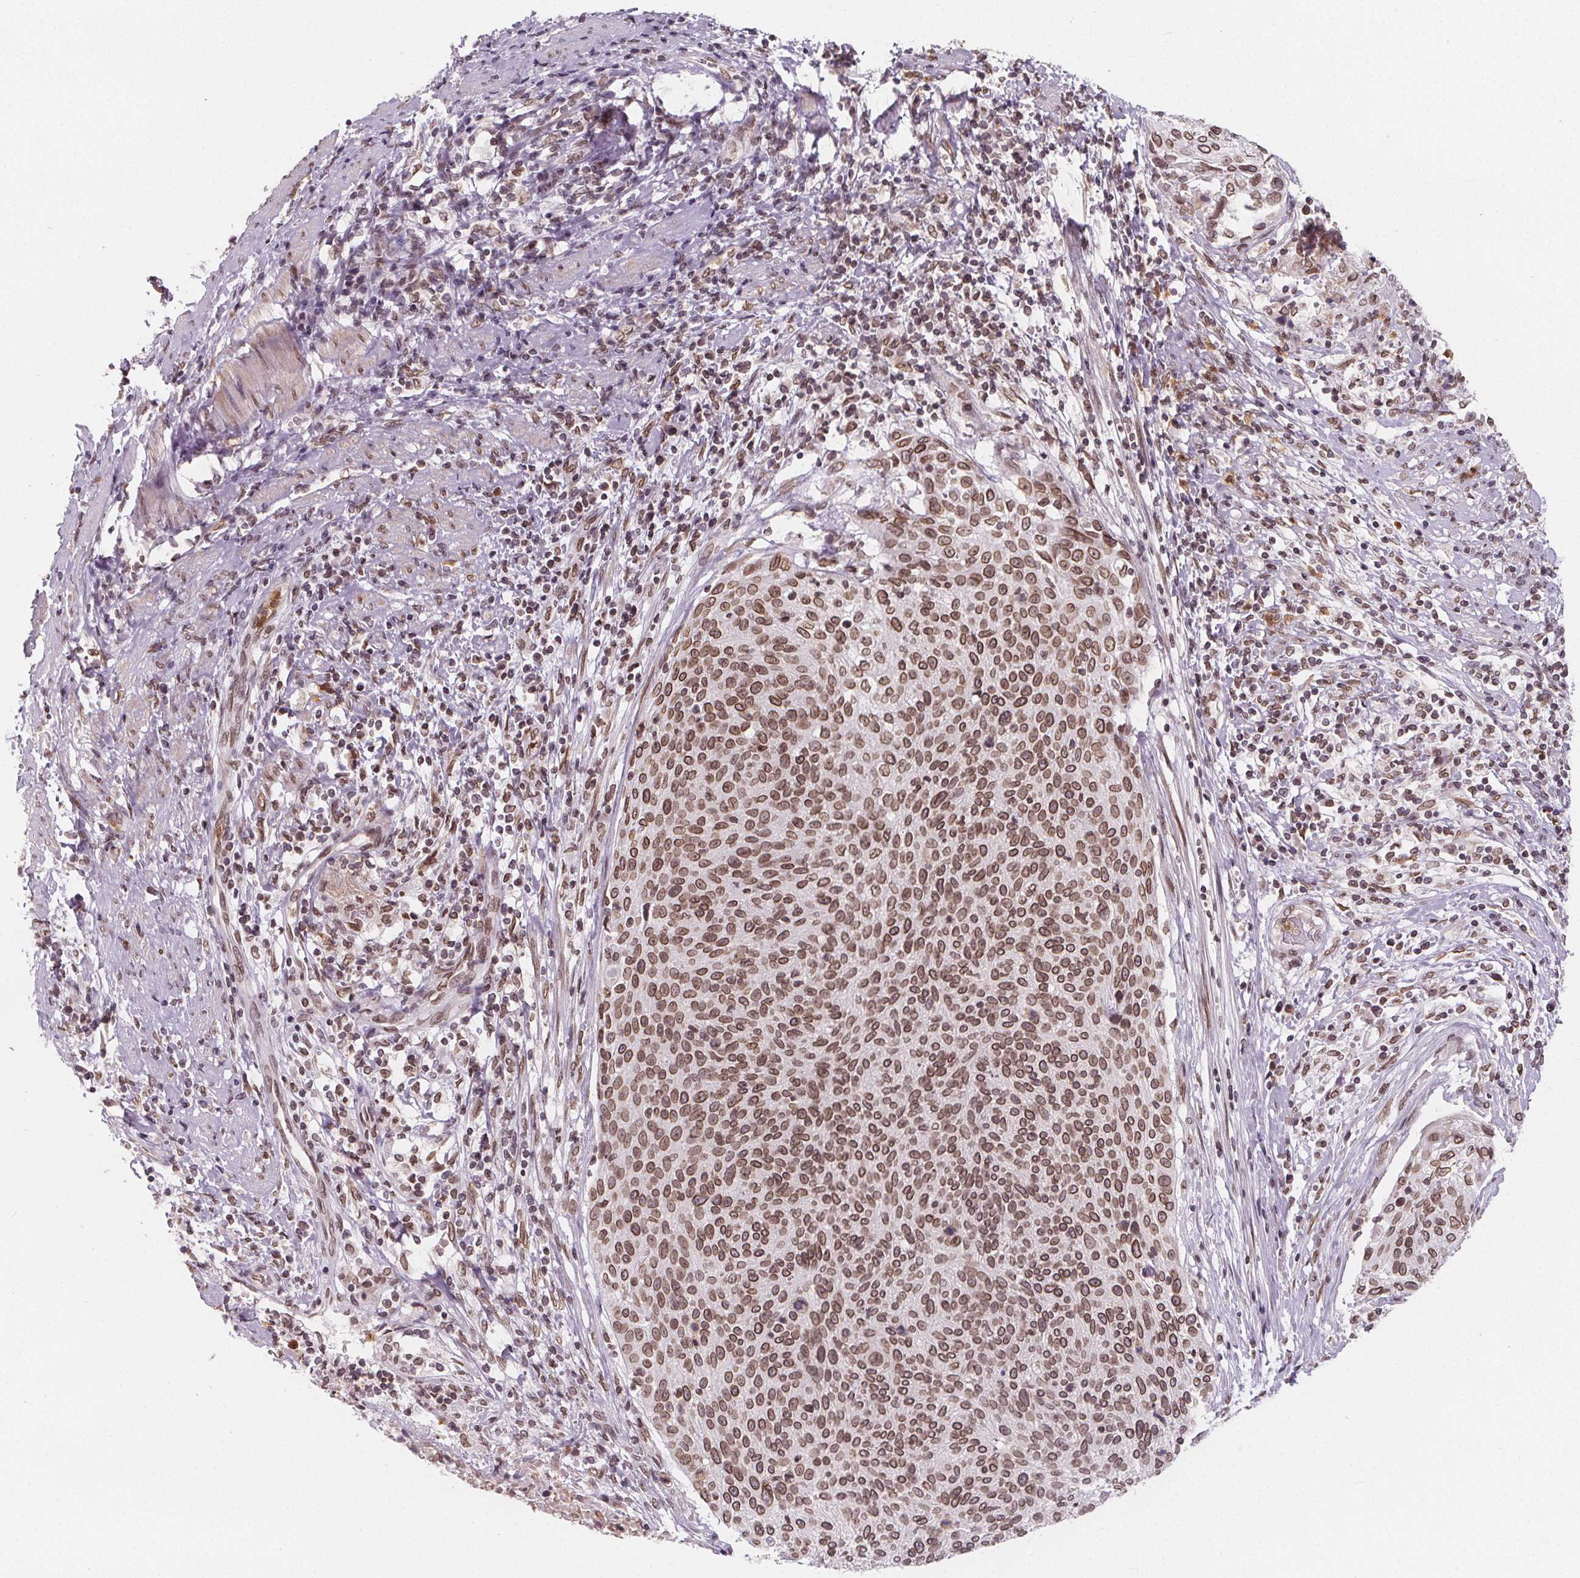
{"staining": {"intensity": "moderate", "quantity": ">75%", "location": "cytoplasmic/membranous,nuclear"}, "tissue": "cervical cancer", "cell_type": "Tumor cells", "image_type": "cancer", "snomed": [{"axis": "morphology", "description": "Squamous cell carcinoma, NOS"}, {"axis": "topography", "description": "Cervix"}], "caption": "IHC of squamous cell carcinoma (cervical) shows medium levels of moderate cytoplasmic/membranous and nuclear positivity in about >75% of tumor cells.", "gene": "TTC39C", "patient": {"sex": "female", "age": 31}}